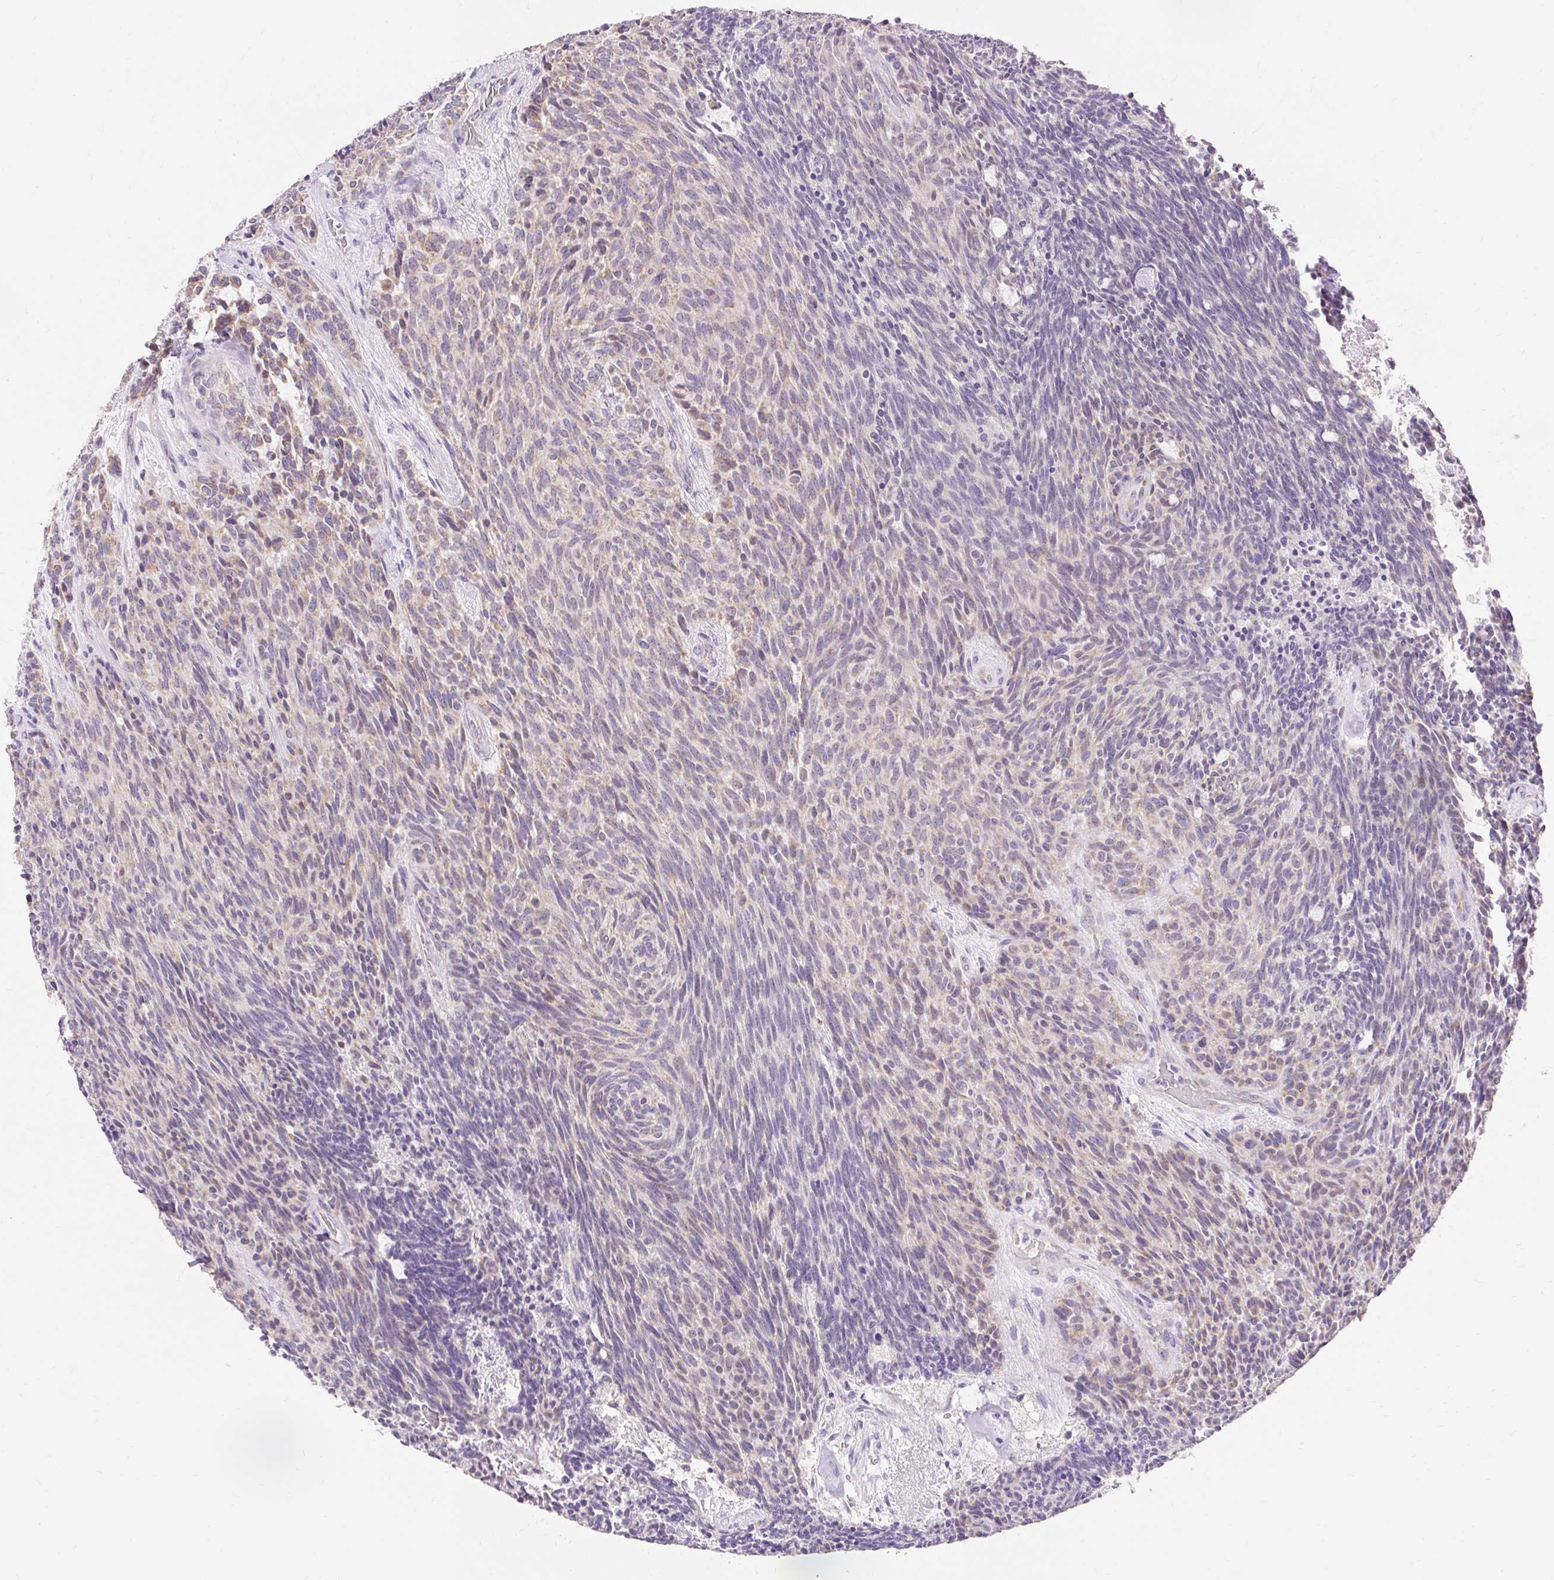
{"staining": {"intensity": "weak", "quantity": "<25%", "location": "cytoplasmic/membranous"}, "tissue": "carcinoid", "cell_type": "Tumor cells", "image_type": "cancer", "snomed": [{"axis": "morphology", "description": "Carcinoid, malignant, NOS"}, {"axis": "topography", "description": "Pancreas"}], "caption": "Tumor cells are negative for brown protein staining in carcinoid.", "gene": "PMAIP1", "patient": {"sex": "female", "age": 54}}